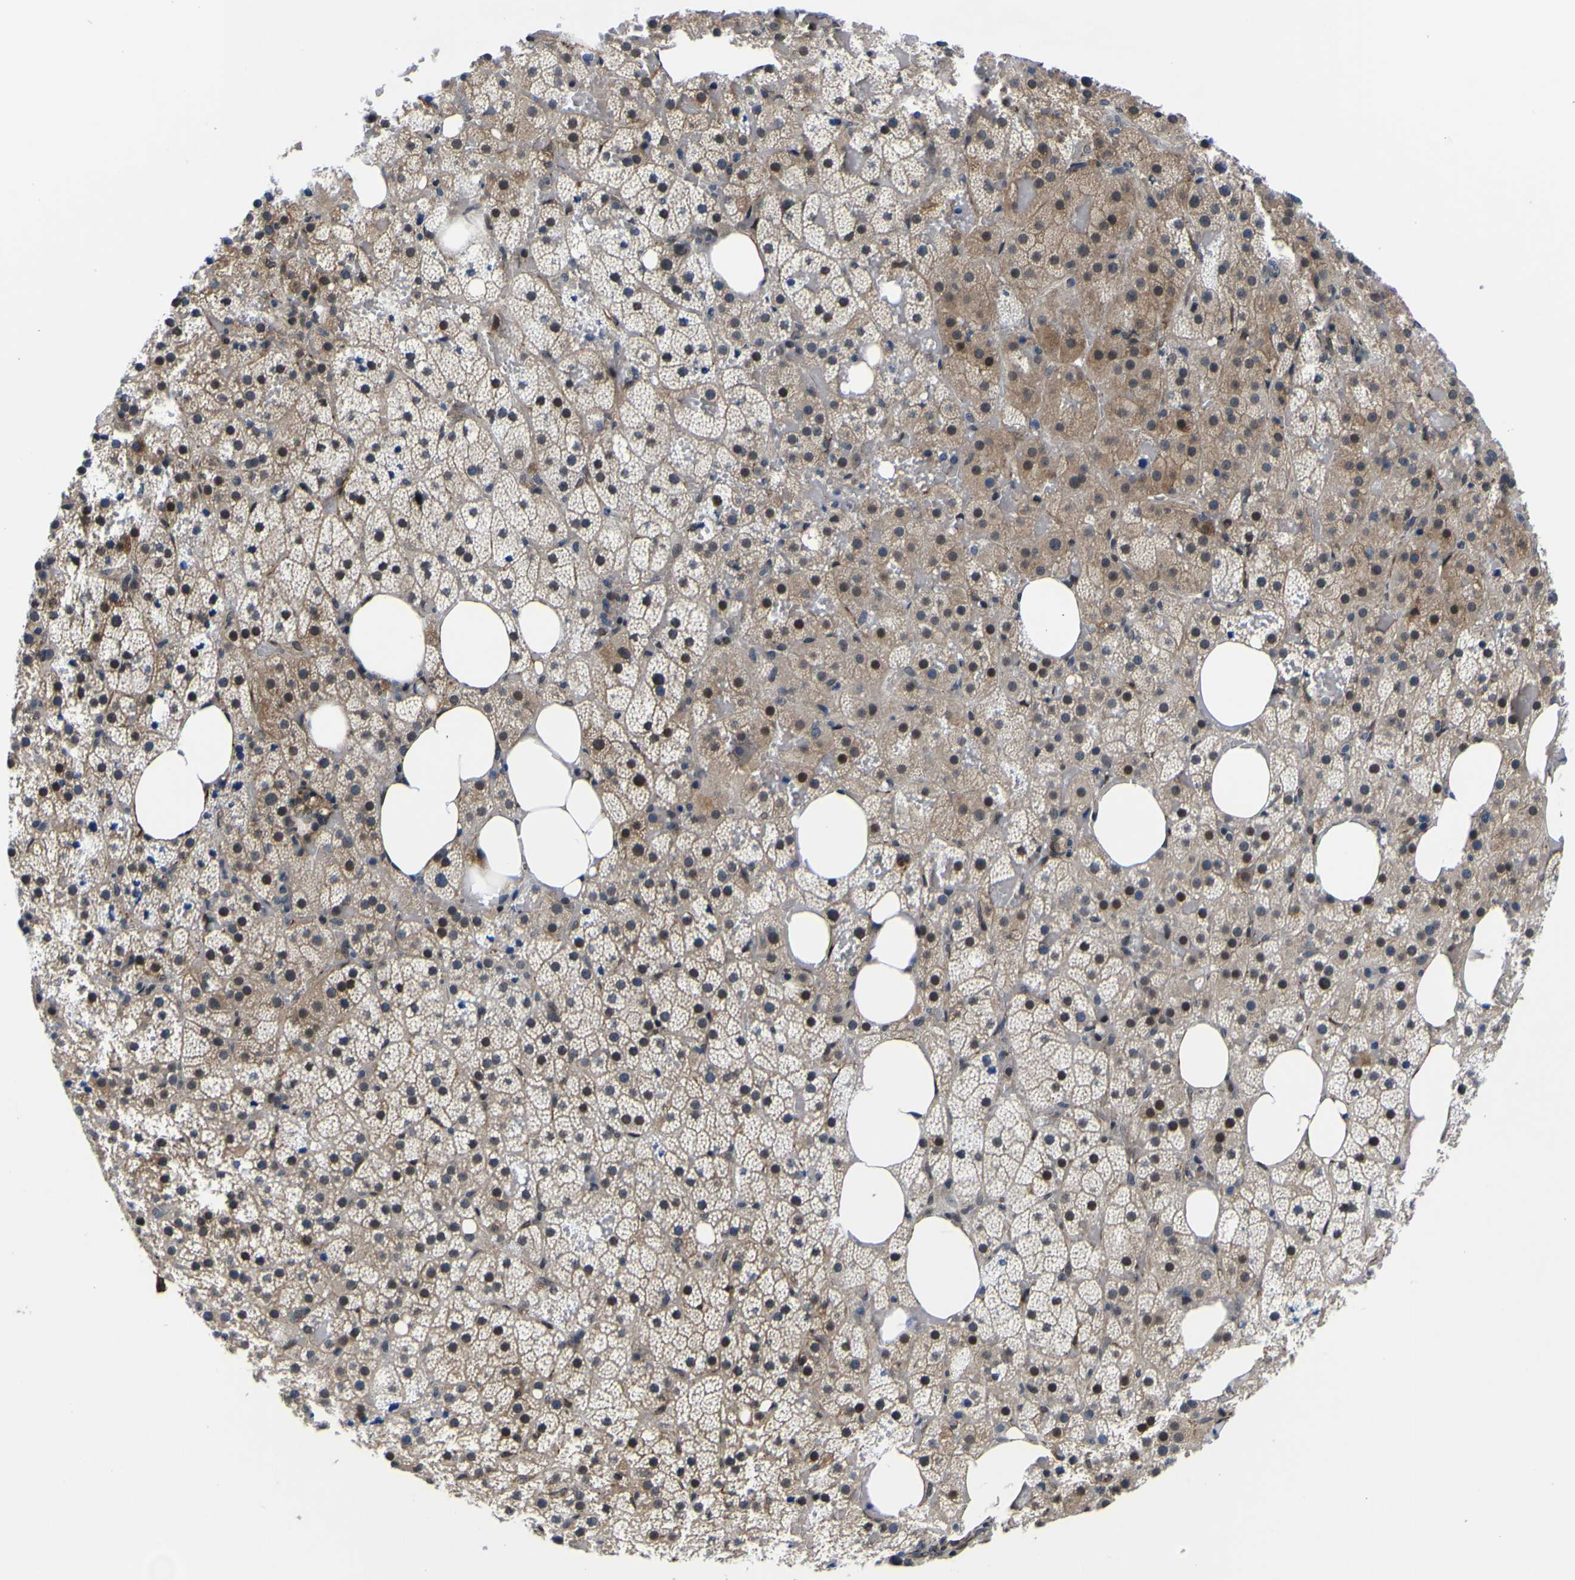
{"staining": {"intensity": "moderate", "quantity": "25%-75%", "location": "cytoplasmic/membranous"}, "tissue": "adrenal gland", "cell_type": "Glandular cells", "image_type": "normal", "snomed": [{"axis": "morphology", "description": "Normal tissue, NOS"}, {"axis": "topography", "description": "Adrenal gland"}], "caption": "Immunohistochemical staining of benign human adrenal gland displays medium levels of moderate cytoplasmic/membranous expression in about 25%-75% of glandular cells. (DAB (3,3'-diaminobenzidine) = brown stain, brightfield microscopy at high magnification).", "gene": "POSTN", "patient": {"sex": "female", "age": 59}}